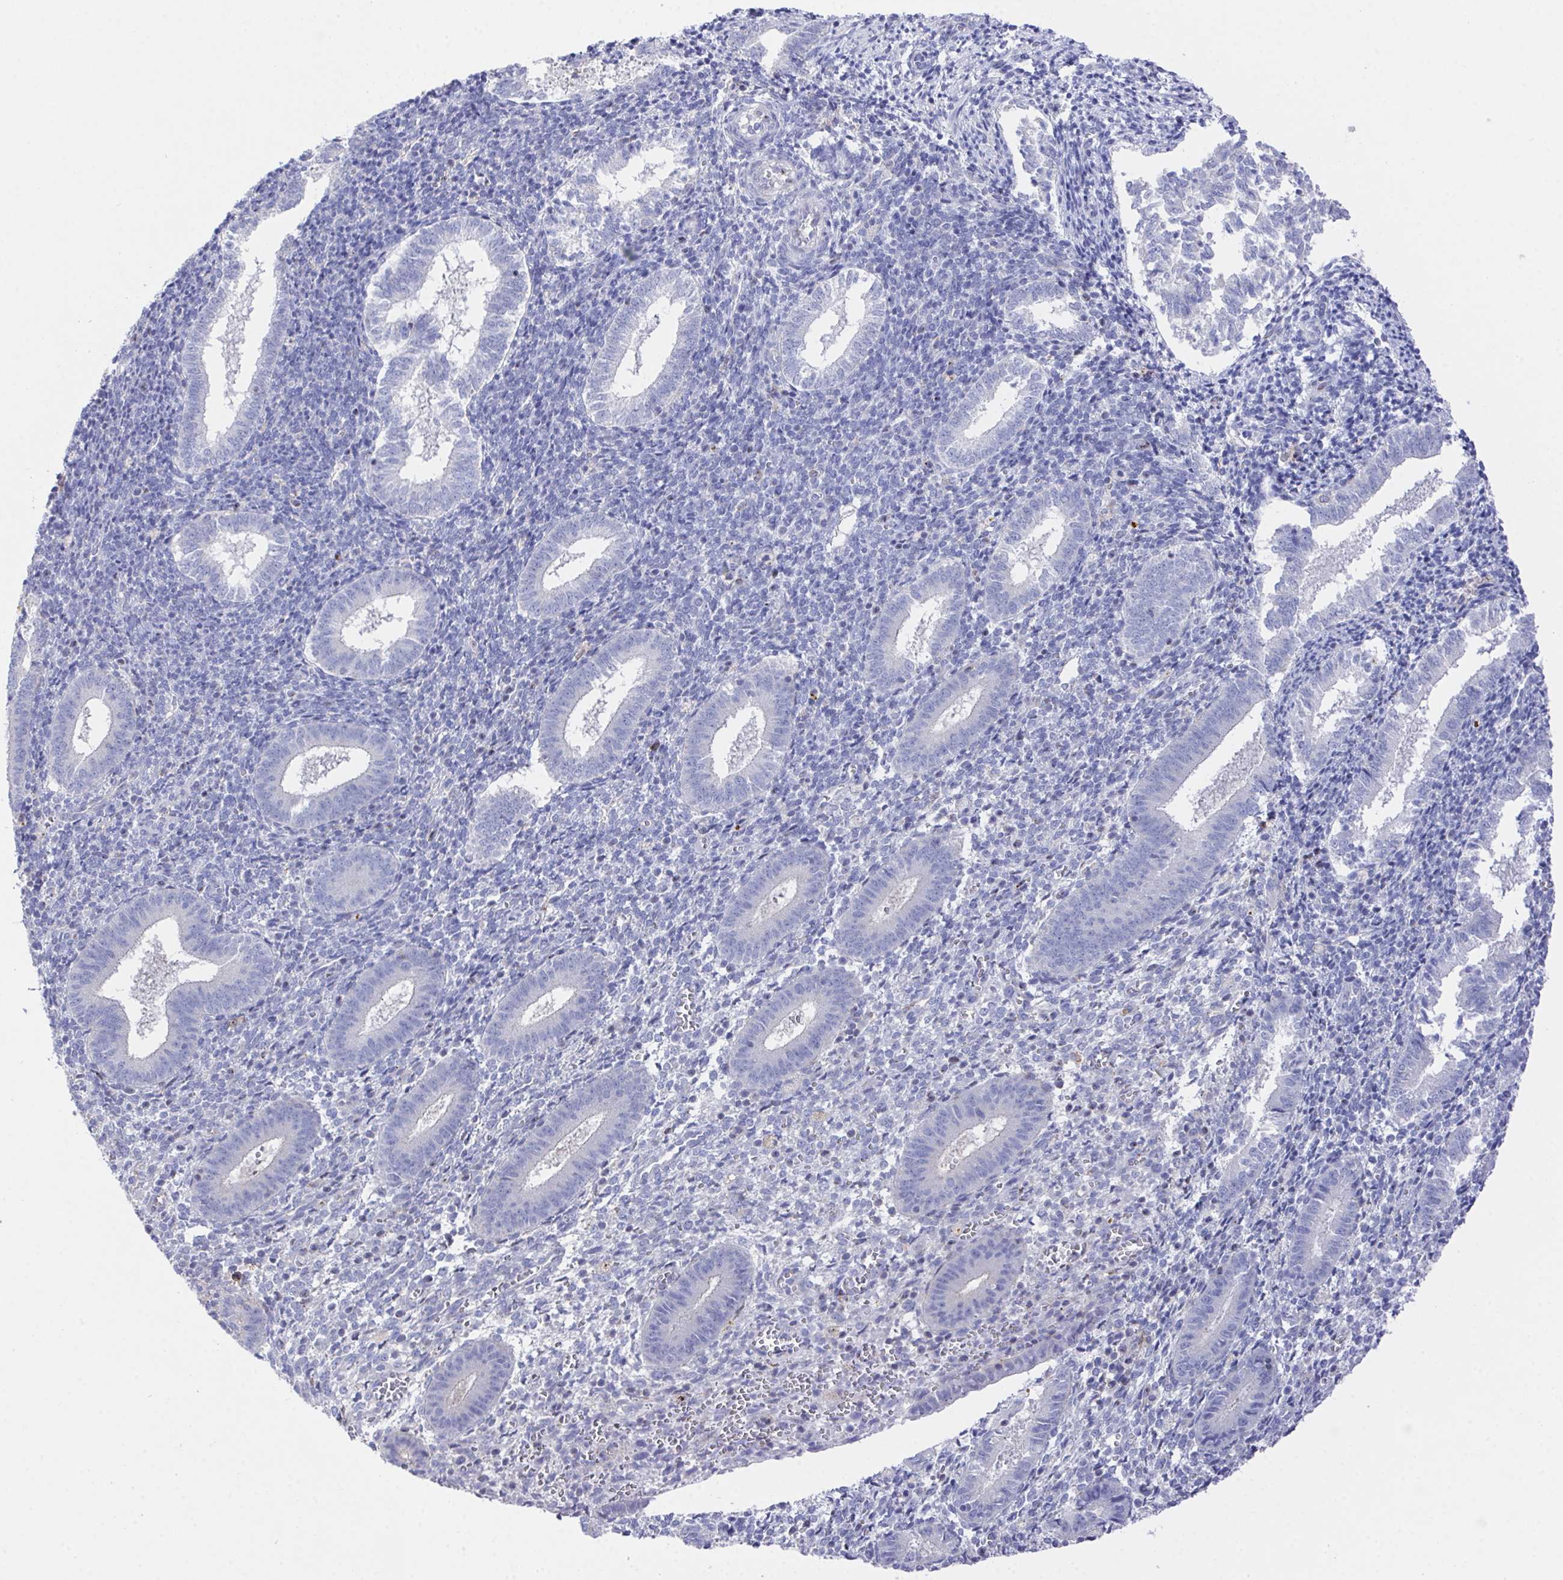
{"staining": {"intensity": "negative", "quantity": "none", "location": "none"}, "tissue": "endometrium", "cell_type": "Cells in endometrial stroma", "image_type": "normal", "snomed": [{"axis": "morphology", "description": "Normal tissue, NOS"}, {"axis": "topography", "description": "Endometrium"}], "caption": "Immunohistochemistry (IHC) image of benign endometrium: endometrium stained with DAB (3,3'-diaminobenzidine) shows no significant protein staining in cells in endometrial stroma. The staining is performed using DAB (3,3'-diaminobenzidine) brown chromogen with nuclei counter-stained in using hematoxylin.", "gene": "PRG3", "patient": {"sex": "female", "age": 25}}